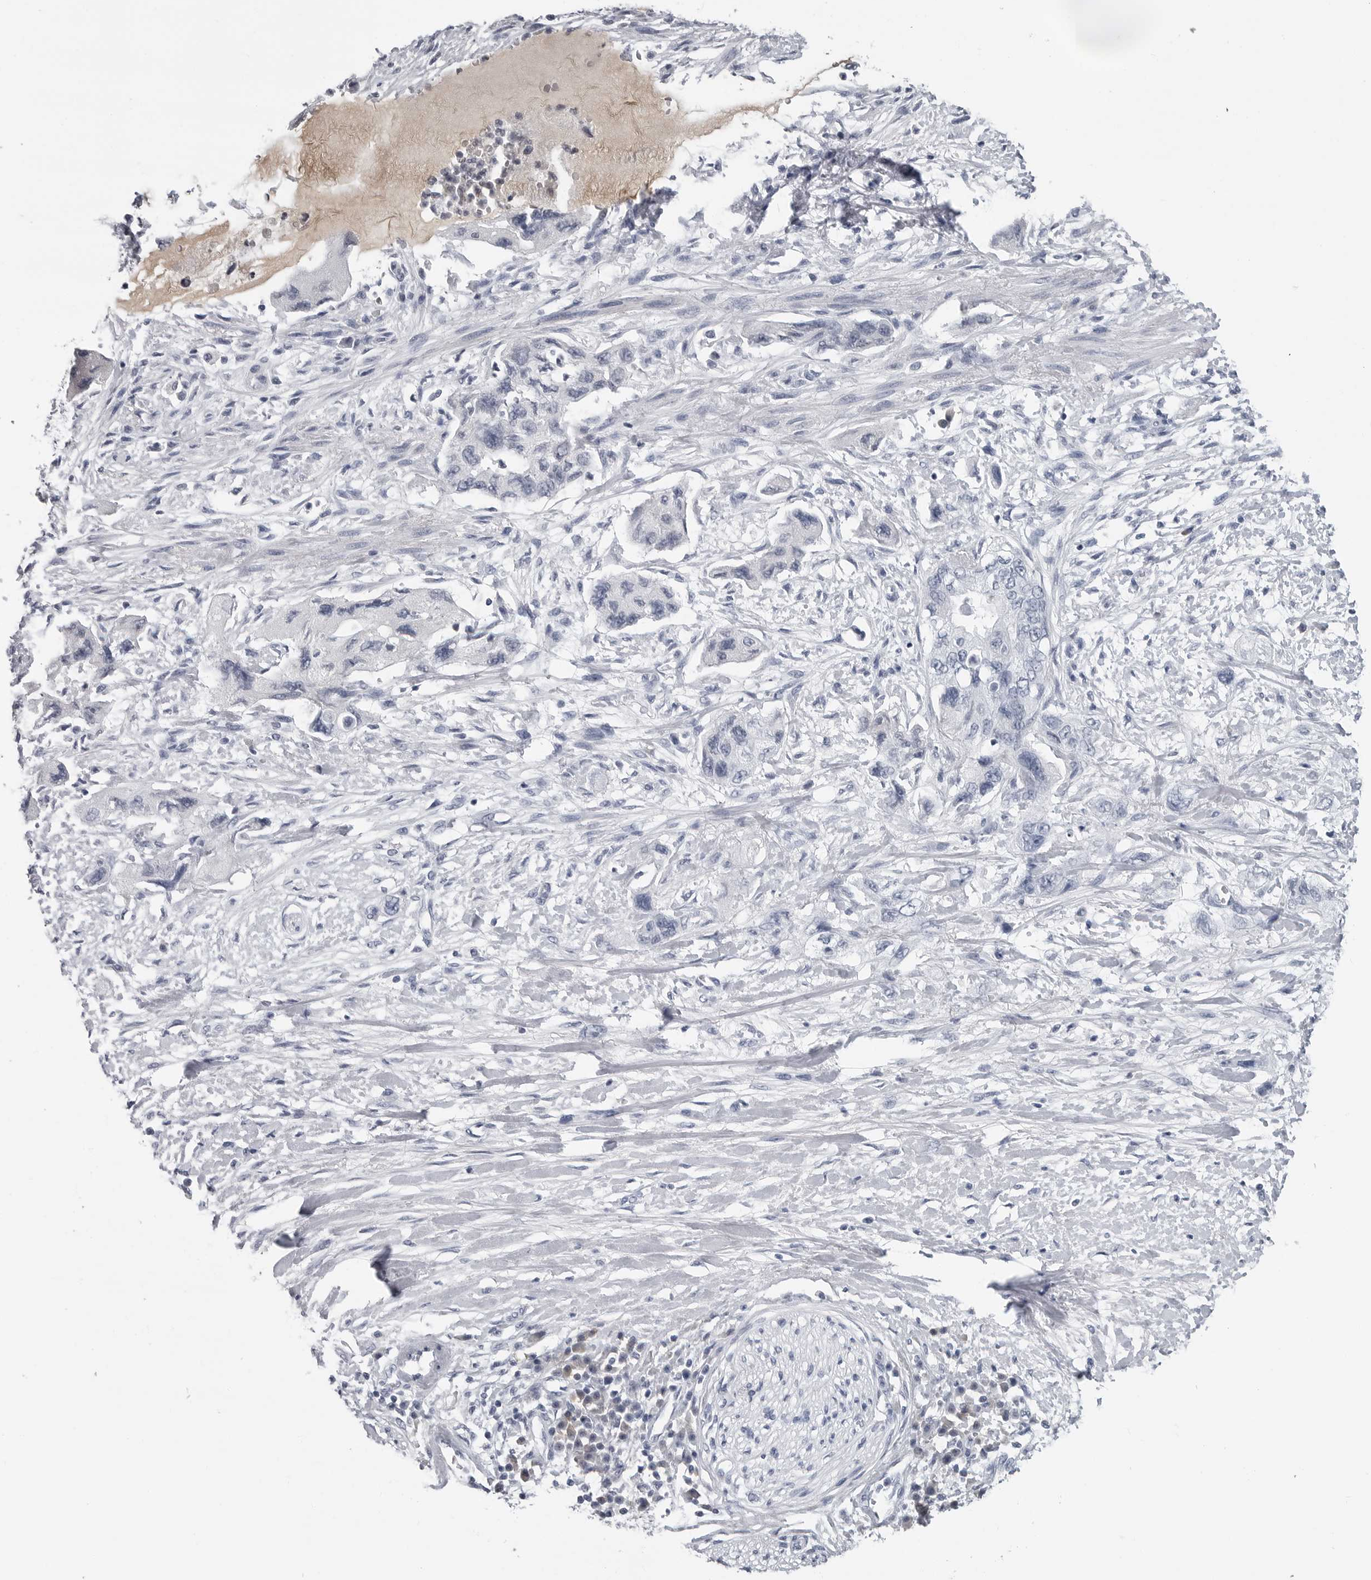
{"staining": {"intensity": "negative", "quantity": "none", "location": "none"}, "tissue": "pancreatic cancer", "cell_type": "Tumor cells", "image_type": "cancer", "snomed": [{"axis": "morphology", "description": "Adenocarcinoma, NOS"}, {"axis": "topography", "description": "Pancreas"}], "caption": "An image of human pancreatic adenocarcinoma is negative for staining in tumor cells.", "gene": "AMPD1", "patient": {"sex": "female", "age": 73}}